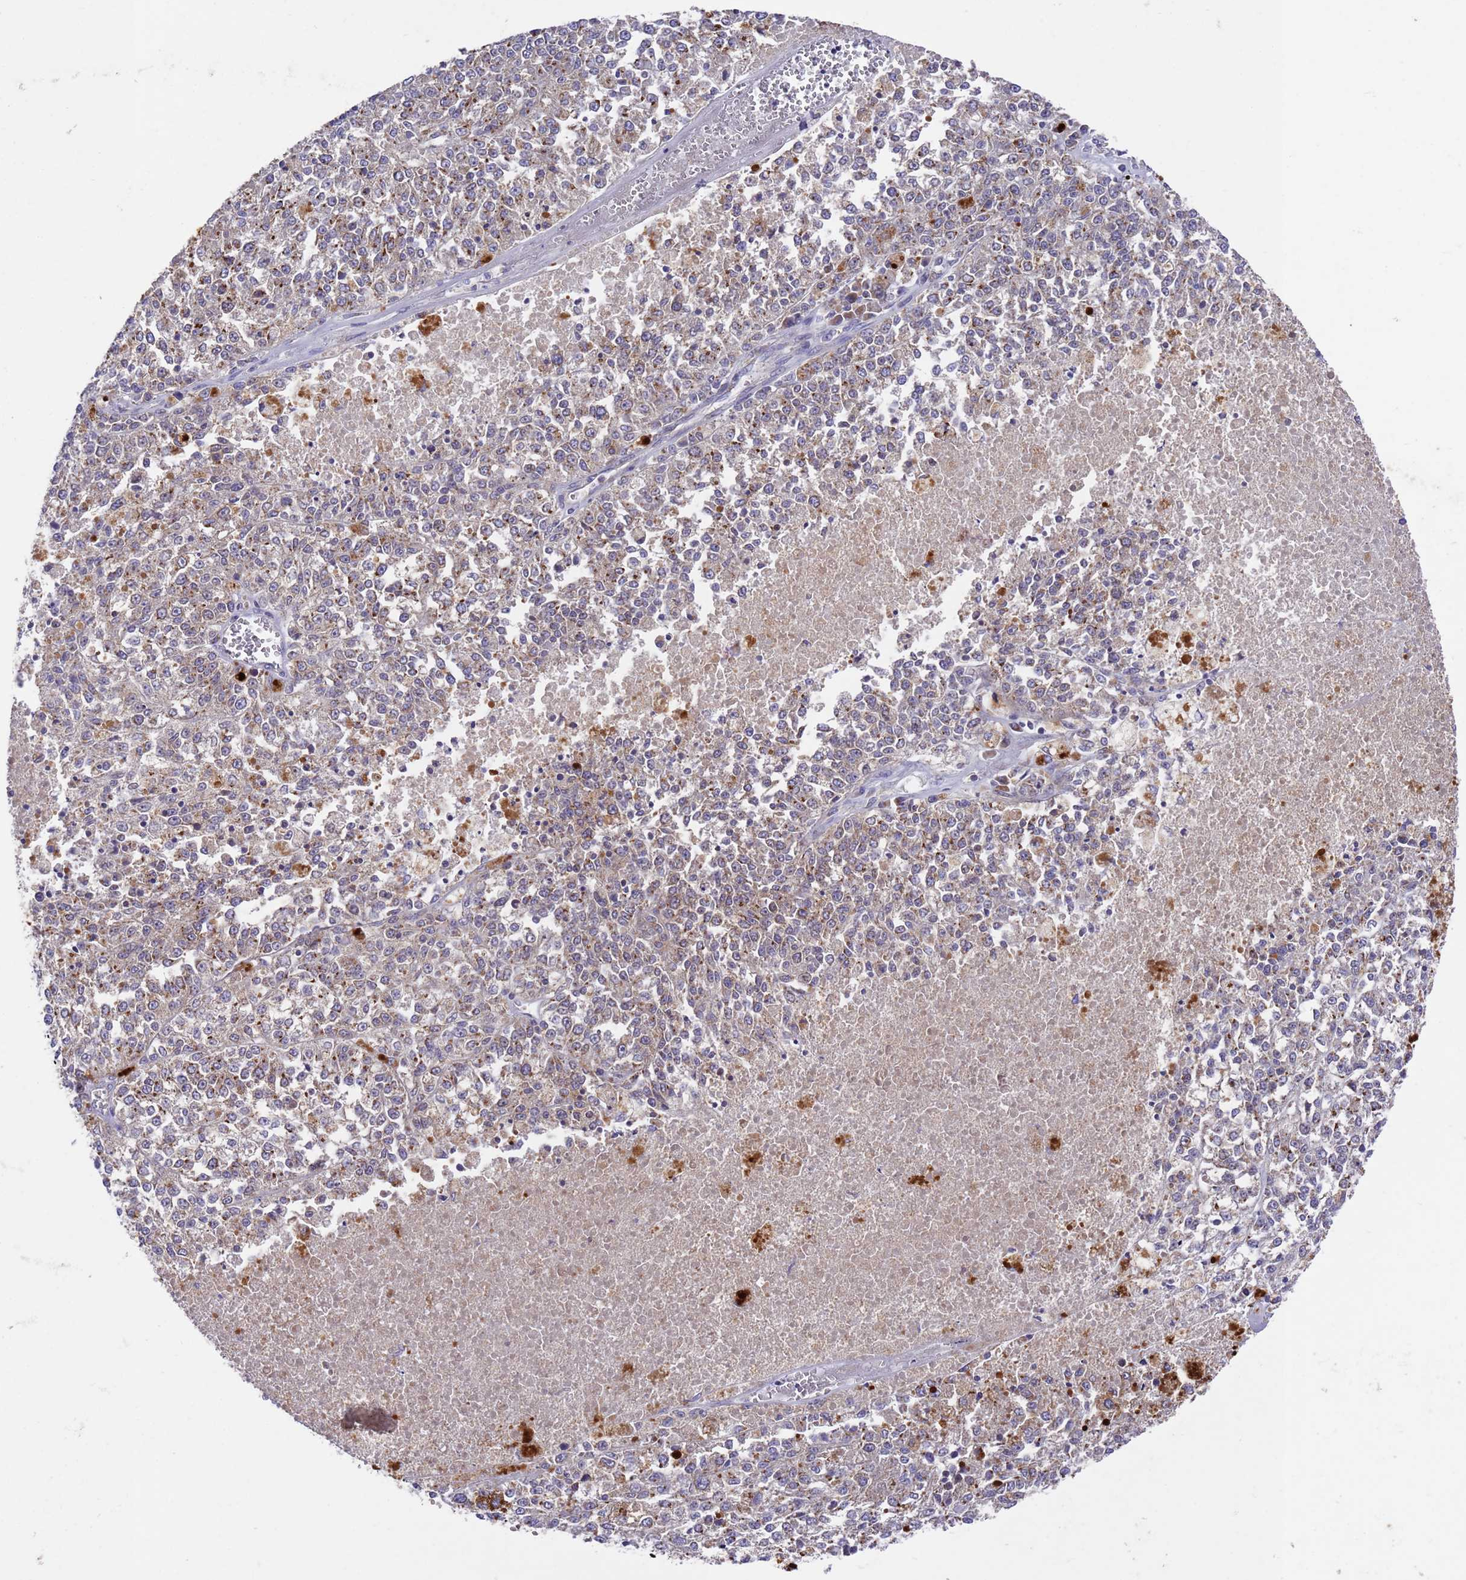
{"staining": {"intensity": "moderate", "quantity": "25%-75%", "location": "cytoplasmic/membranous"}, "tissue": "melanoma", "cell_type": "Tumor cells", "image_type": "cancer", "snomed": [{"axis": "morphology", "description": "Malignant melanoma, NOS"}, {"axis": "topography", "description": "Skin"}], "caption": "Protein expression analysis of malignant melanoma demonstrates moderate cytoplasmic/membranous staining in about 25%-75% of tumor cells.", "gene": "DCAF12L2", "patient": {"sex": "female", "age": 64}}